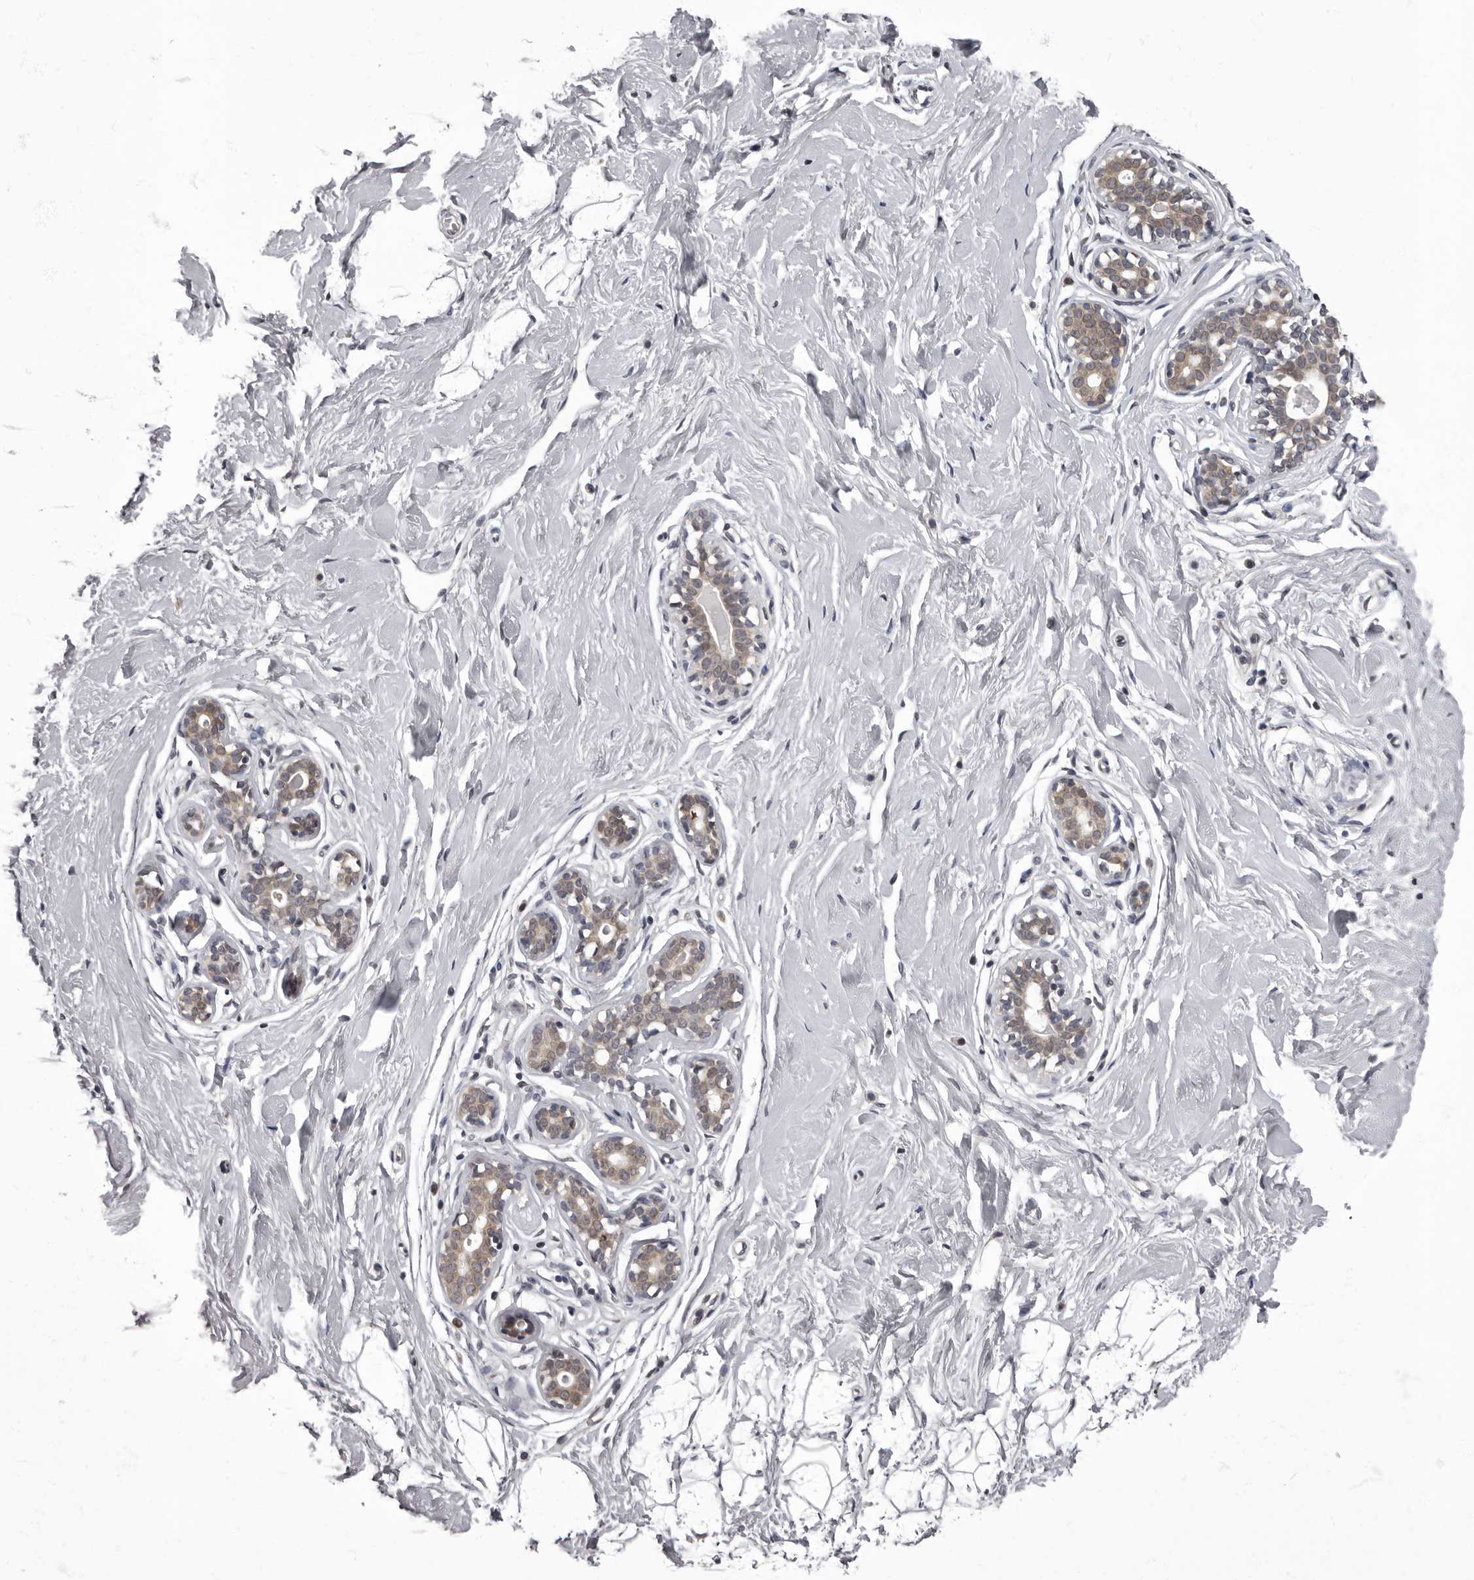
{"staining": {"intensity": "negative", "quantity": "none", "location": "none"}, "tissue": "breast", "cell_type": "Adipocytes", "image_type": "normal", "snomed": [{"axis": "morphology", "description": "Normal tissue, NOS"}, {"axis": "morphology", "description": "Adenoma, NOS"}, {"axis": "topography", "description": "Breast"}], "caption": "The immunohistochemistry histopathology image has no significant staining in adipocytes of breast.", "gene": "C1orf50", "patient": {"sex": "female", "age": 23}}